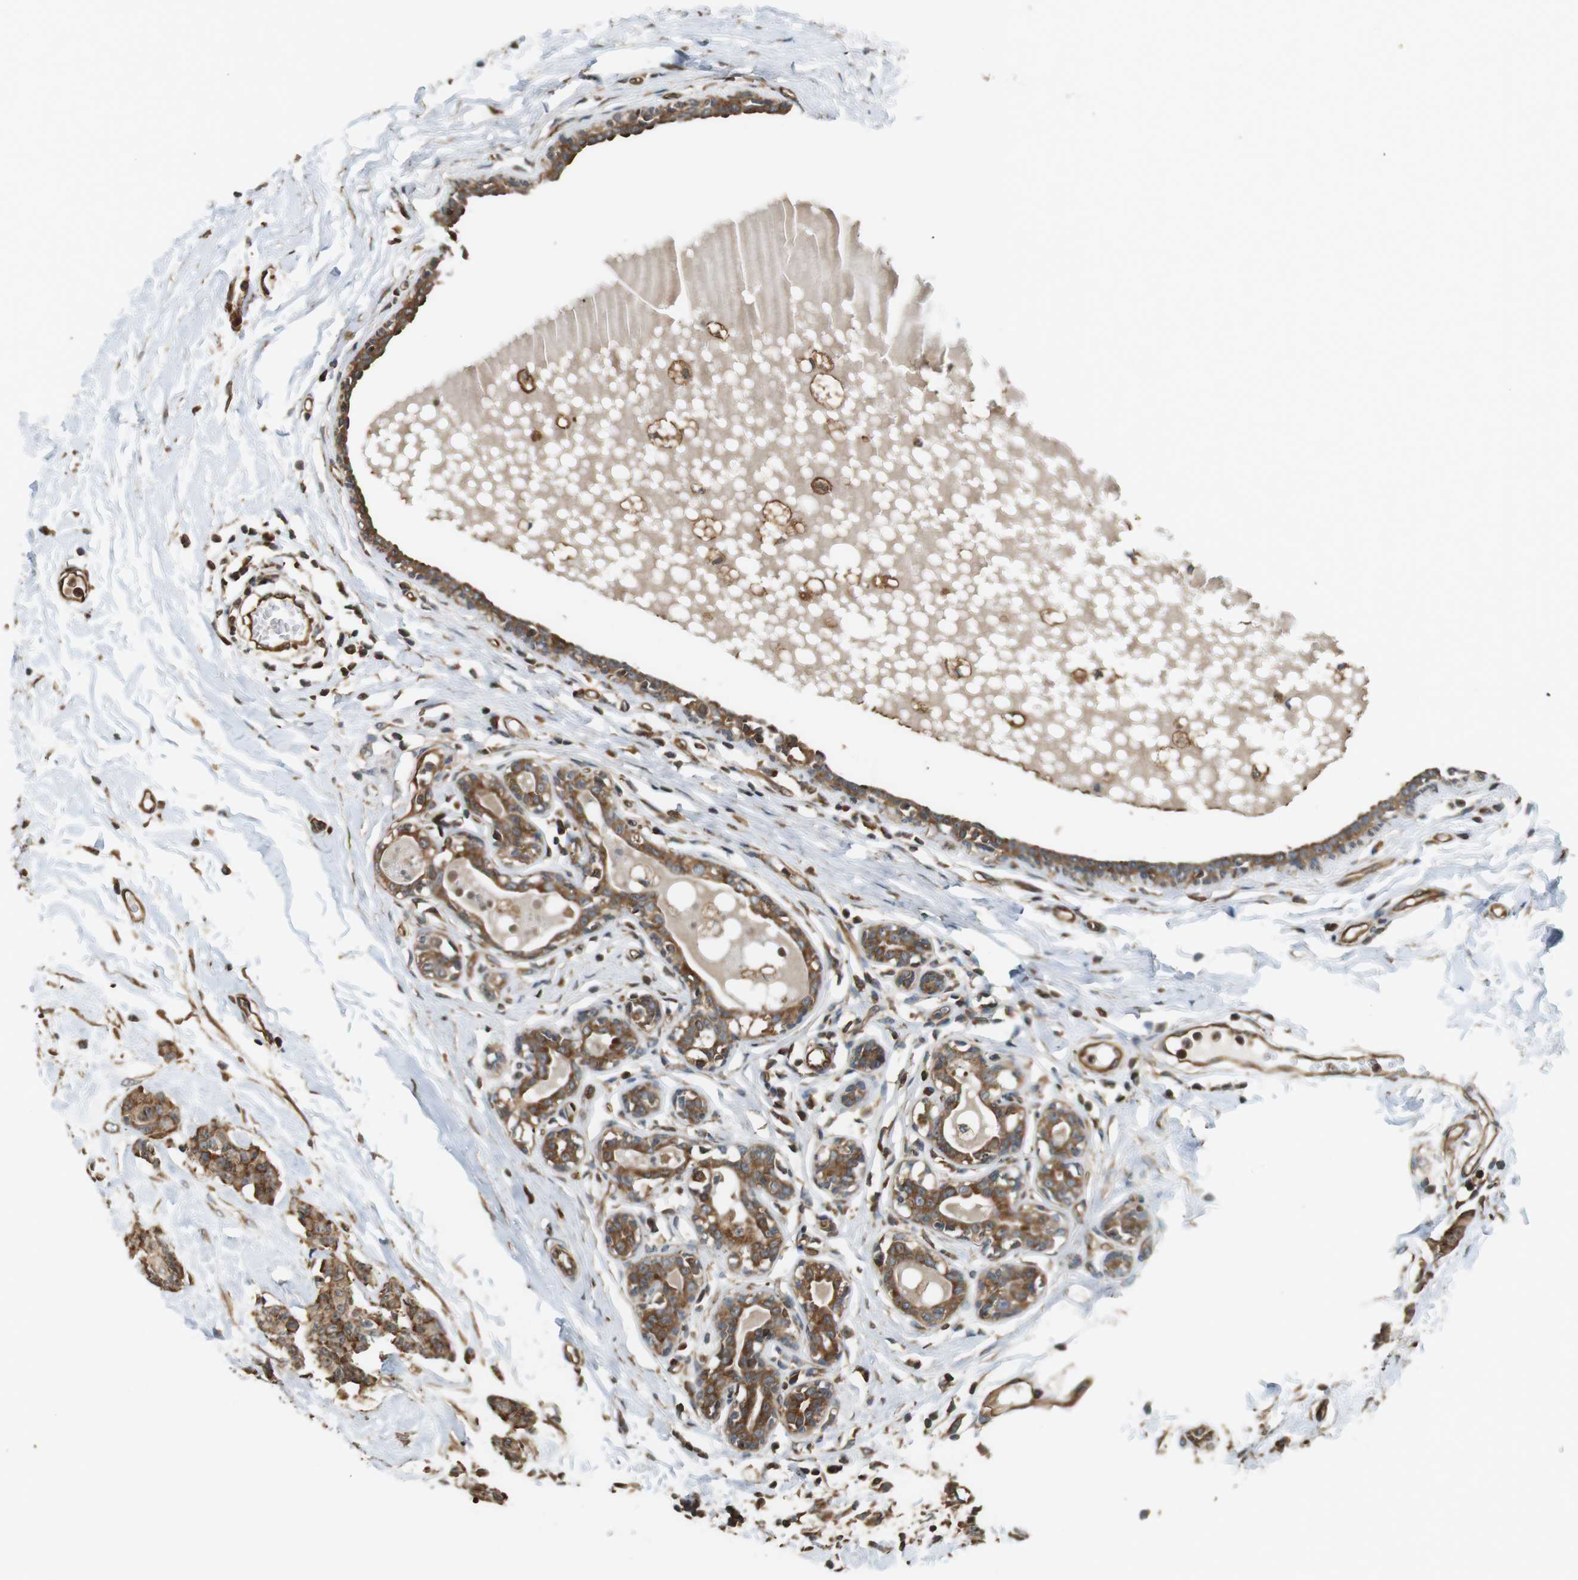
{"staining": {"intensity": "moderate", "quantity": ">75%", "location": "cytoplasmic/membranous"}, "tissue": "breast cancer", "cell_type": "Tumor cells", "image_type": "cancer", "snomed": [{"axis": "morphology", "description": "Normal tissue, NOS"}, {"axis": "morphology", "description": "Duct carcinoma"}, {"axis": "topography", "description": "Breast"}], "caption": "About >75% of tumor cells in intraductal carcinoma (breast) display moderate cytoplasmic/membranous protein expression as visualized by brown immunohistochemical staining.", "gene": "PA2G4", "patient": {"sex": "female", "age": 40}}